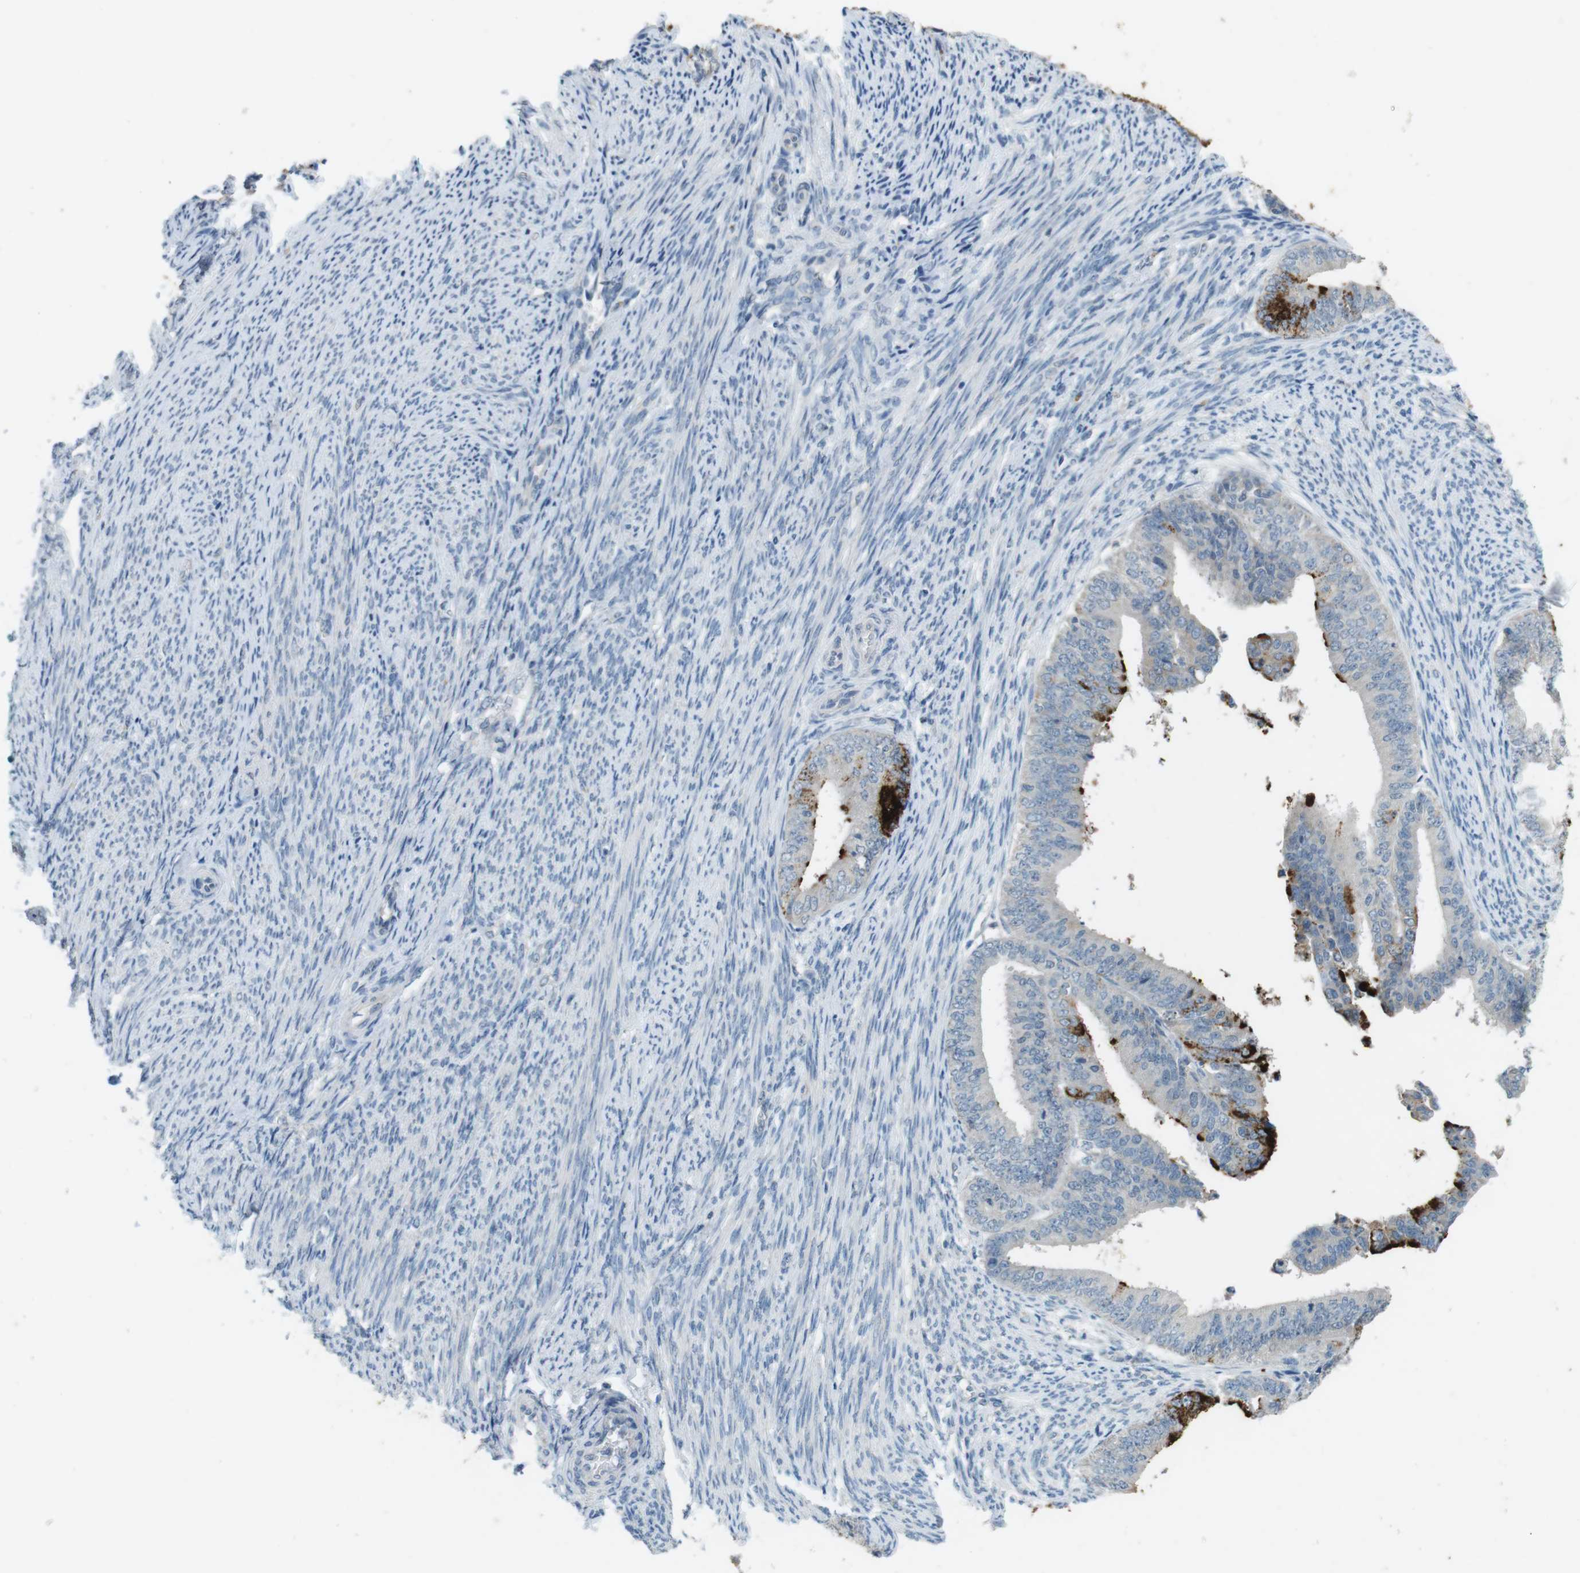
{"staining": {"intensity": "strong", "quantity": "25%-75%", "location": "cytoplasmic/membranous"}, "tissue": "endometrial cancer", "cell_type": "Tumor cells", "image_type": "cancer", "snomed": [{"axis": "morphology", "description": "Adenocarcinoma, NOS"}, {"axis": "topography", "description": "Endometrium"}], "caption": "High-power microscopy captured an IHC micrograph of endometrial cancer, revealing strong cytoplasmic/membranous expression in approximately 25%-75% of tumor cells.", "gene": "MUC5B", "patient": {"sex": "female", "age": 63}}